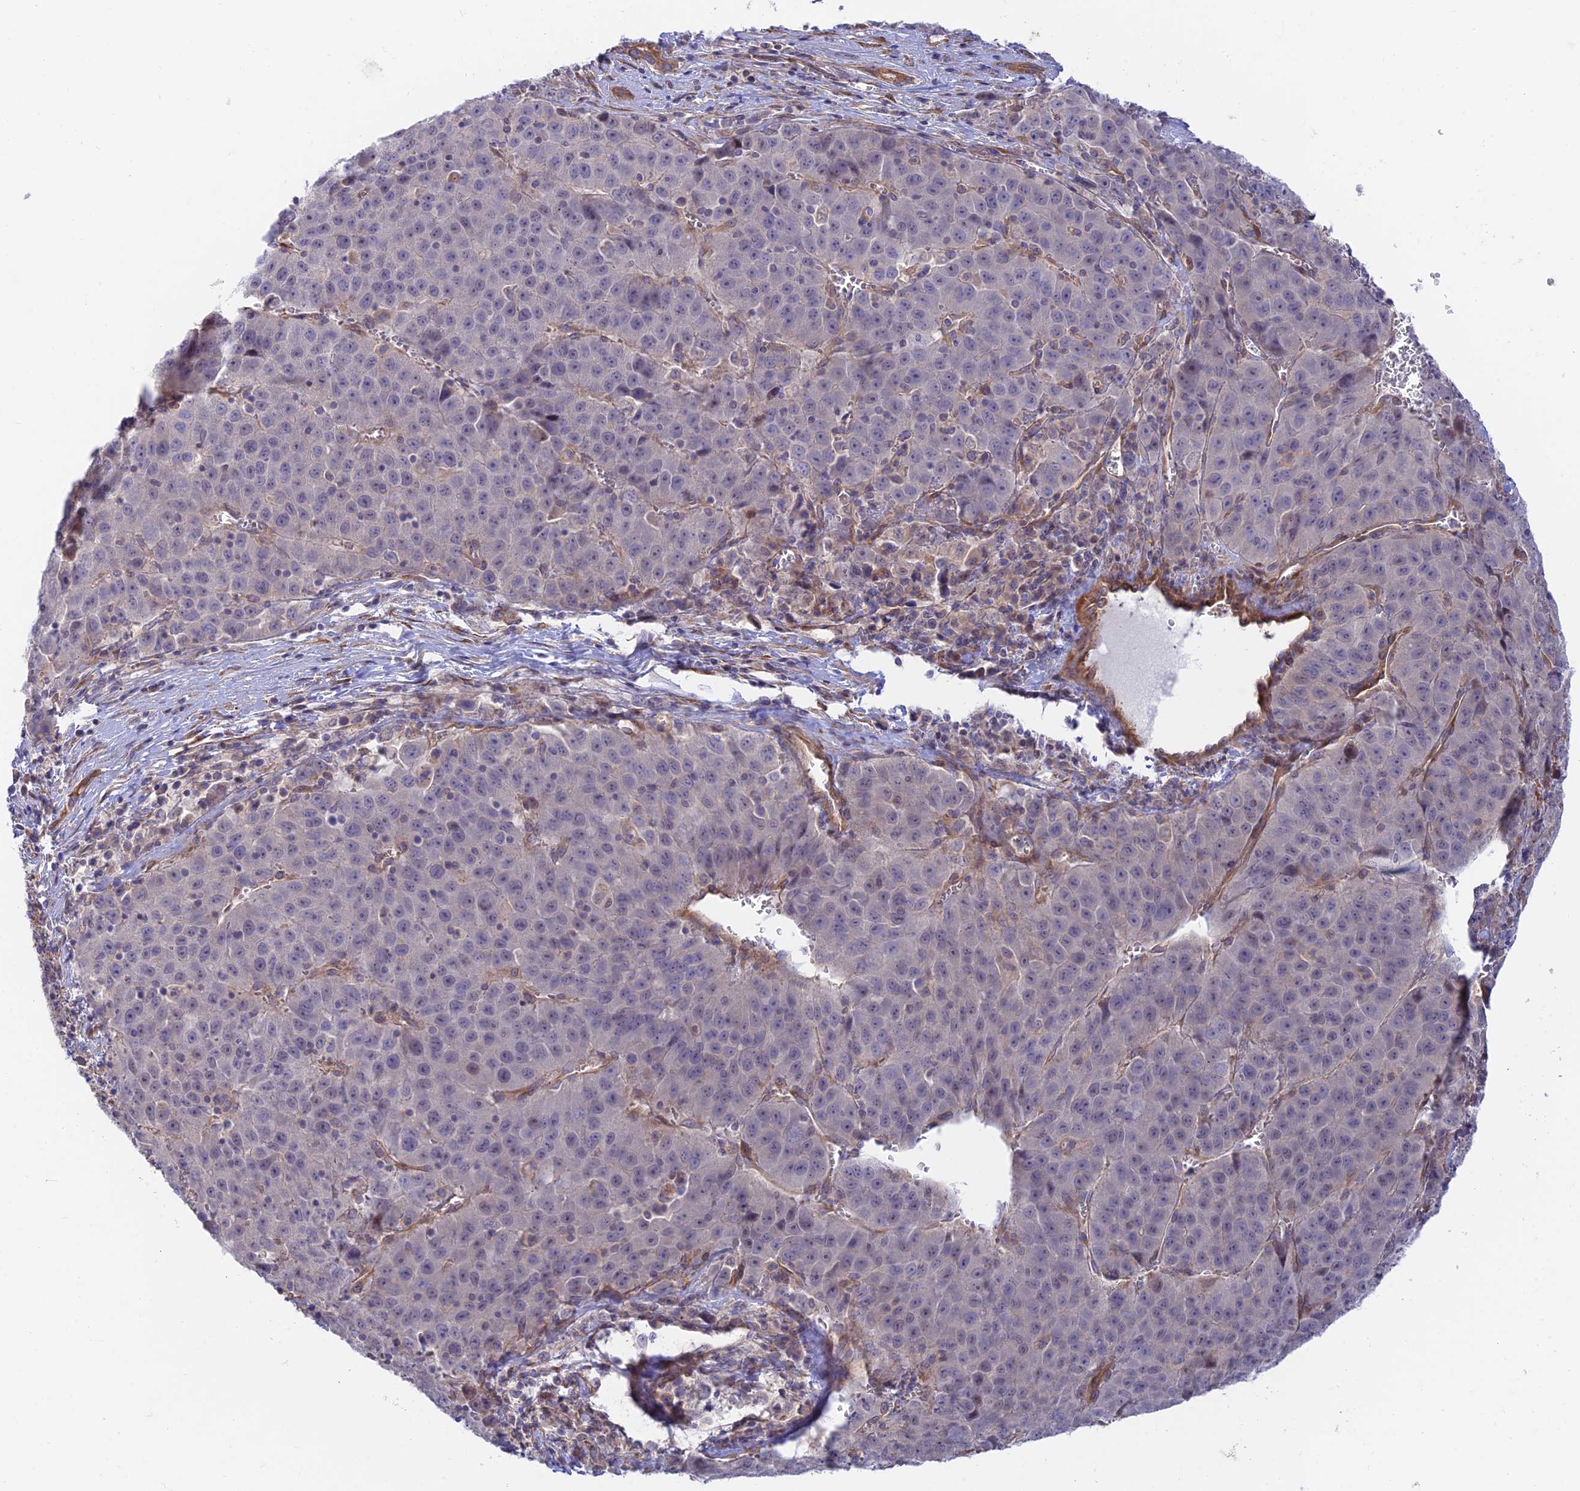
{"staining": {"intensity": "moderate", "quantity": "<25%", "location": "nuclear"}, "tissue": "liver cancer", "cell_type": "Tumor cells", "image_type": "cancer", "snomed": [{"axis": "morphology", "description": "Carcinoma, Hepatocellular, NOS"}, {"axis": "topography", "description": "Liver"}], "caption": "This histopathology image shows immunohistochemistry staining of liver hepatocellular carcinoma, with low moderate nuclear staining in about <25% of tumor cells.", "gene": "KCNAB1", "patient": {"sex": "female", "age": 53}}